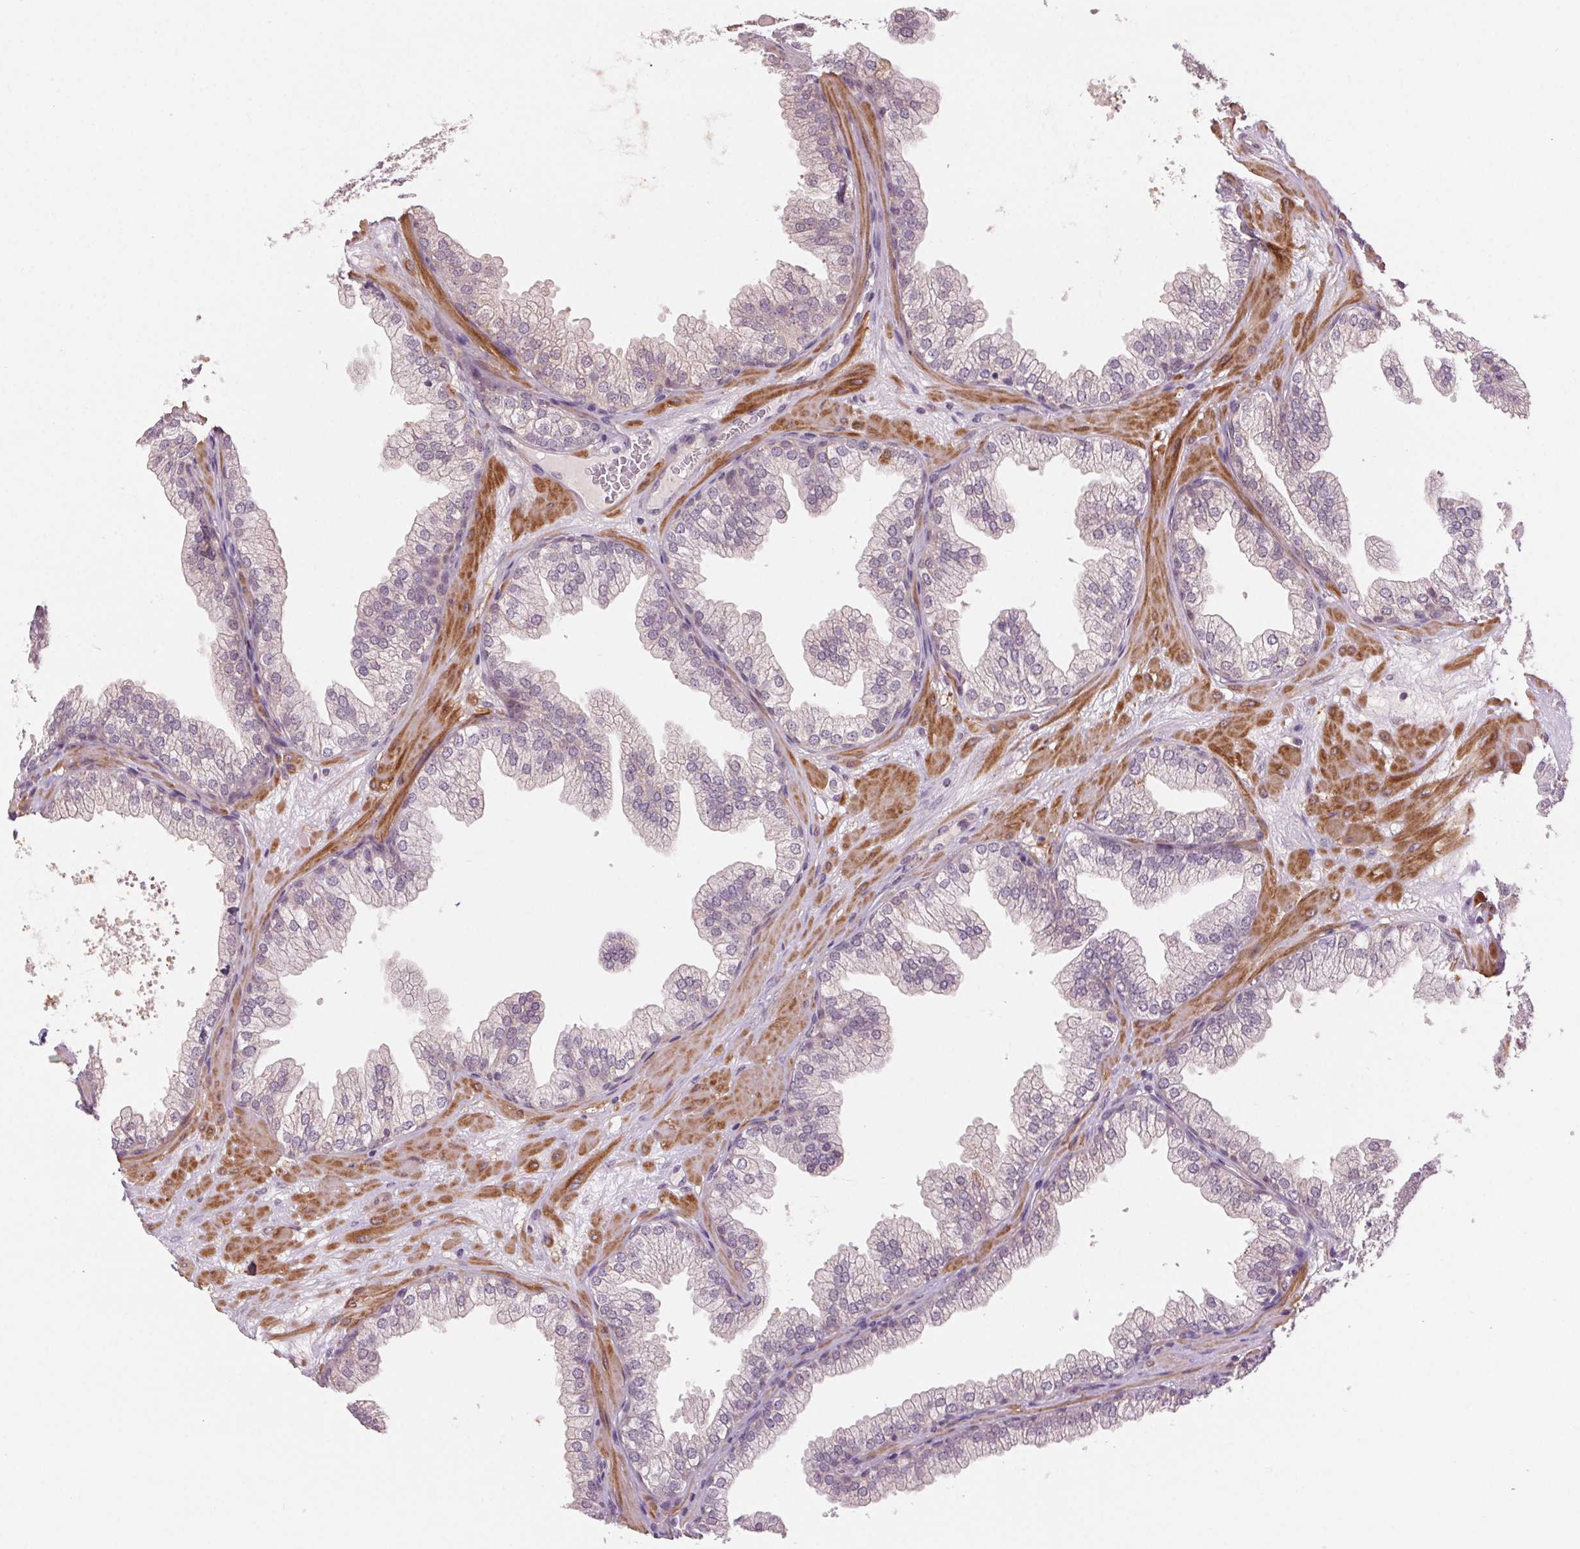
{"staining": {"intensity": "moderate", "quantity": "25%-75%", "location": "cytoplasmic/membranous"}, "tissue": "prostate", "cell_type": "Glandular cells", "image_type": "normal", "snomed": [{"axis": "morphology", "description": "Normal tissue, NOS"}, {"axis": "topography", "description": "Prostate"}], "caption": "Glandular cells reveal moderate cytoplasmic/membranous staining in about 25%-75% of cells in benign prostate. Using DAB (3,3'-diaminobenzidine) (brown) and hematoxylin (blue) stains, captured at high magnification using brightfield microscopy.", "gene": "HHLA2", "patient": {"sex": "male", "age": 37}}